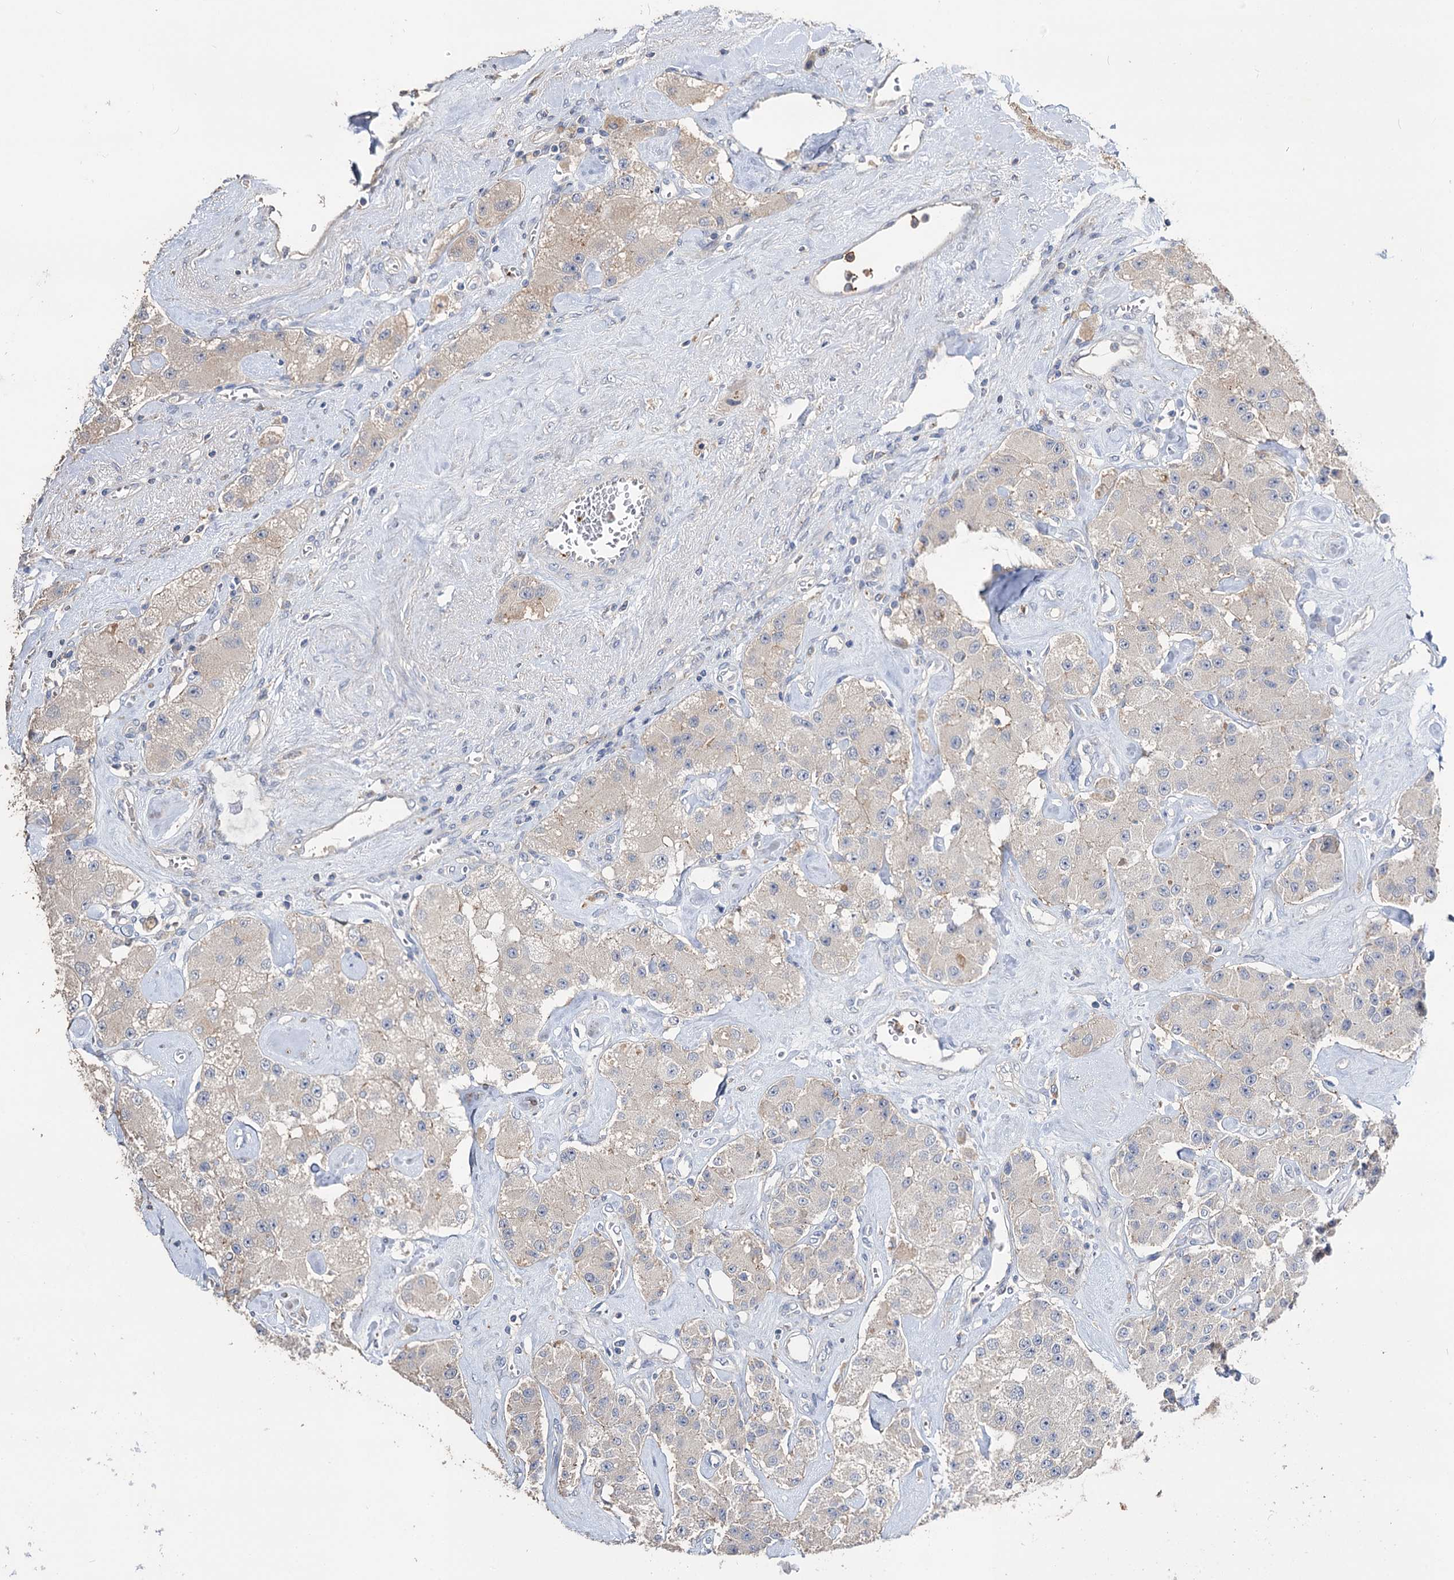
{"staining": {"intensity": "weak", "quantity": "<25%", "location": "cytoplasmic/membranous"}, "tissue": "carcinoid", "cell_type": "Tumor cells", "image_type": "cancer", "snomed": [{"axis": "morphology", "description": "Carcinoid, malignant, NOS"}, {"axis": "topography", "description": "Pancreas"}], "caption": "The photomicrograph exhibits no staining of tumor cells in carcinoid.", "gene": "DNAH6", "patient": {"sex": "male", "age": 41}}